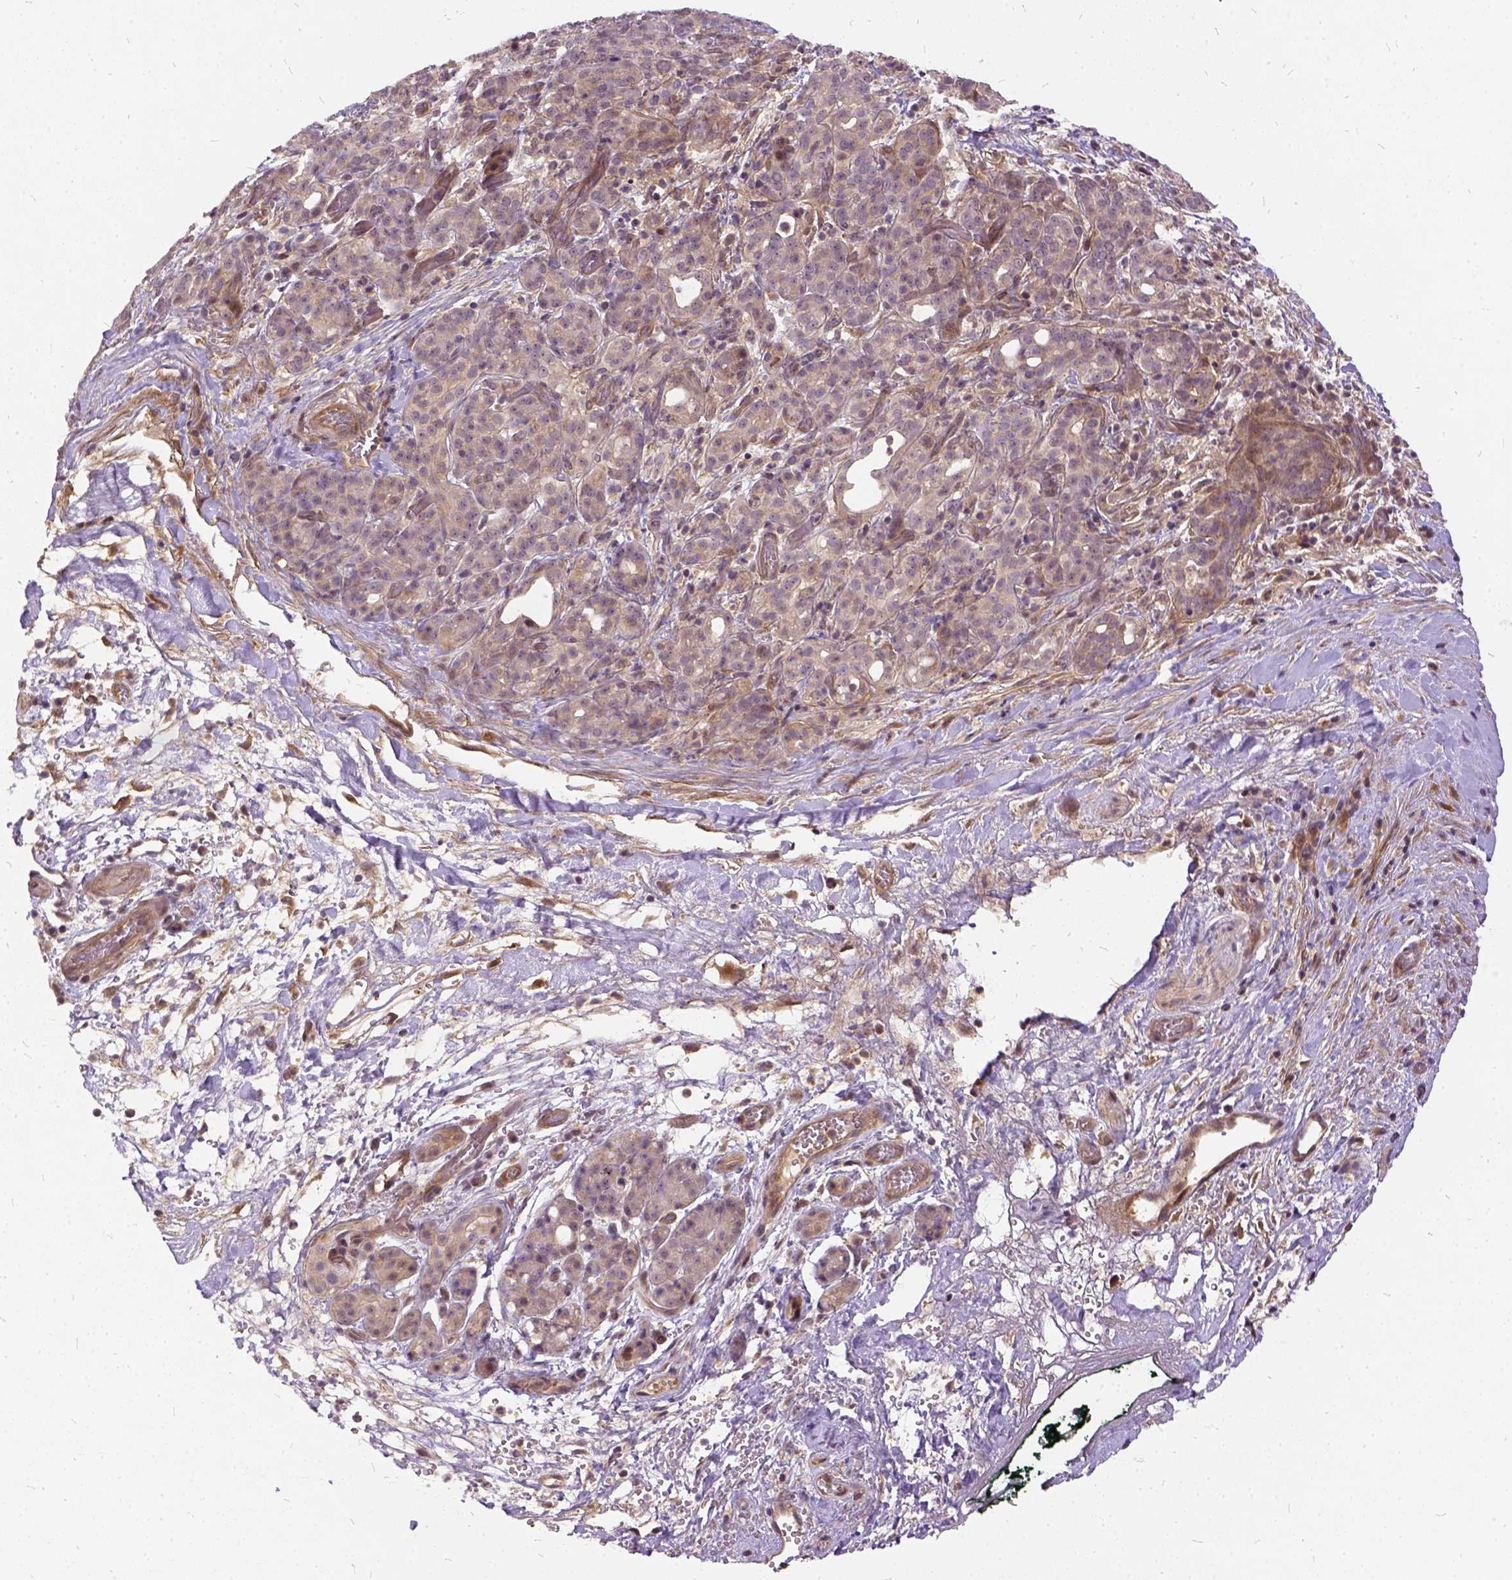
{"staining": {"intensity": "weak", "quantity": ">75%", "location": "cytoplasmic/membranous"}, "tissue": "pancreatic cancer", "cell_type": "Tumor cells", "image_type": "cancer", "snomed": [{"axis": "morphology", "description": "Adenocarcinoma, NOS"}, {"axis": "topography", "description": "Pancreas"}], "caption": "Human adenocarcinoma (pancreatic) stained with a protein marker exhibits weak staining in tumor cells.", "gene": "ILRUN", "patient": {"sex": "male", "age": 44}}